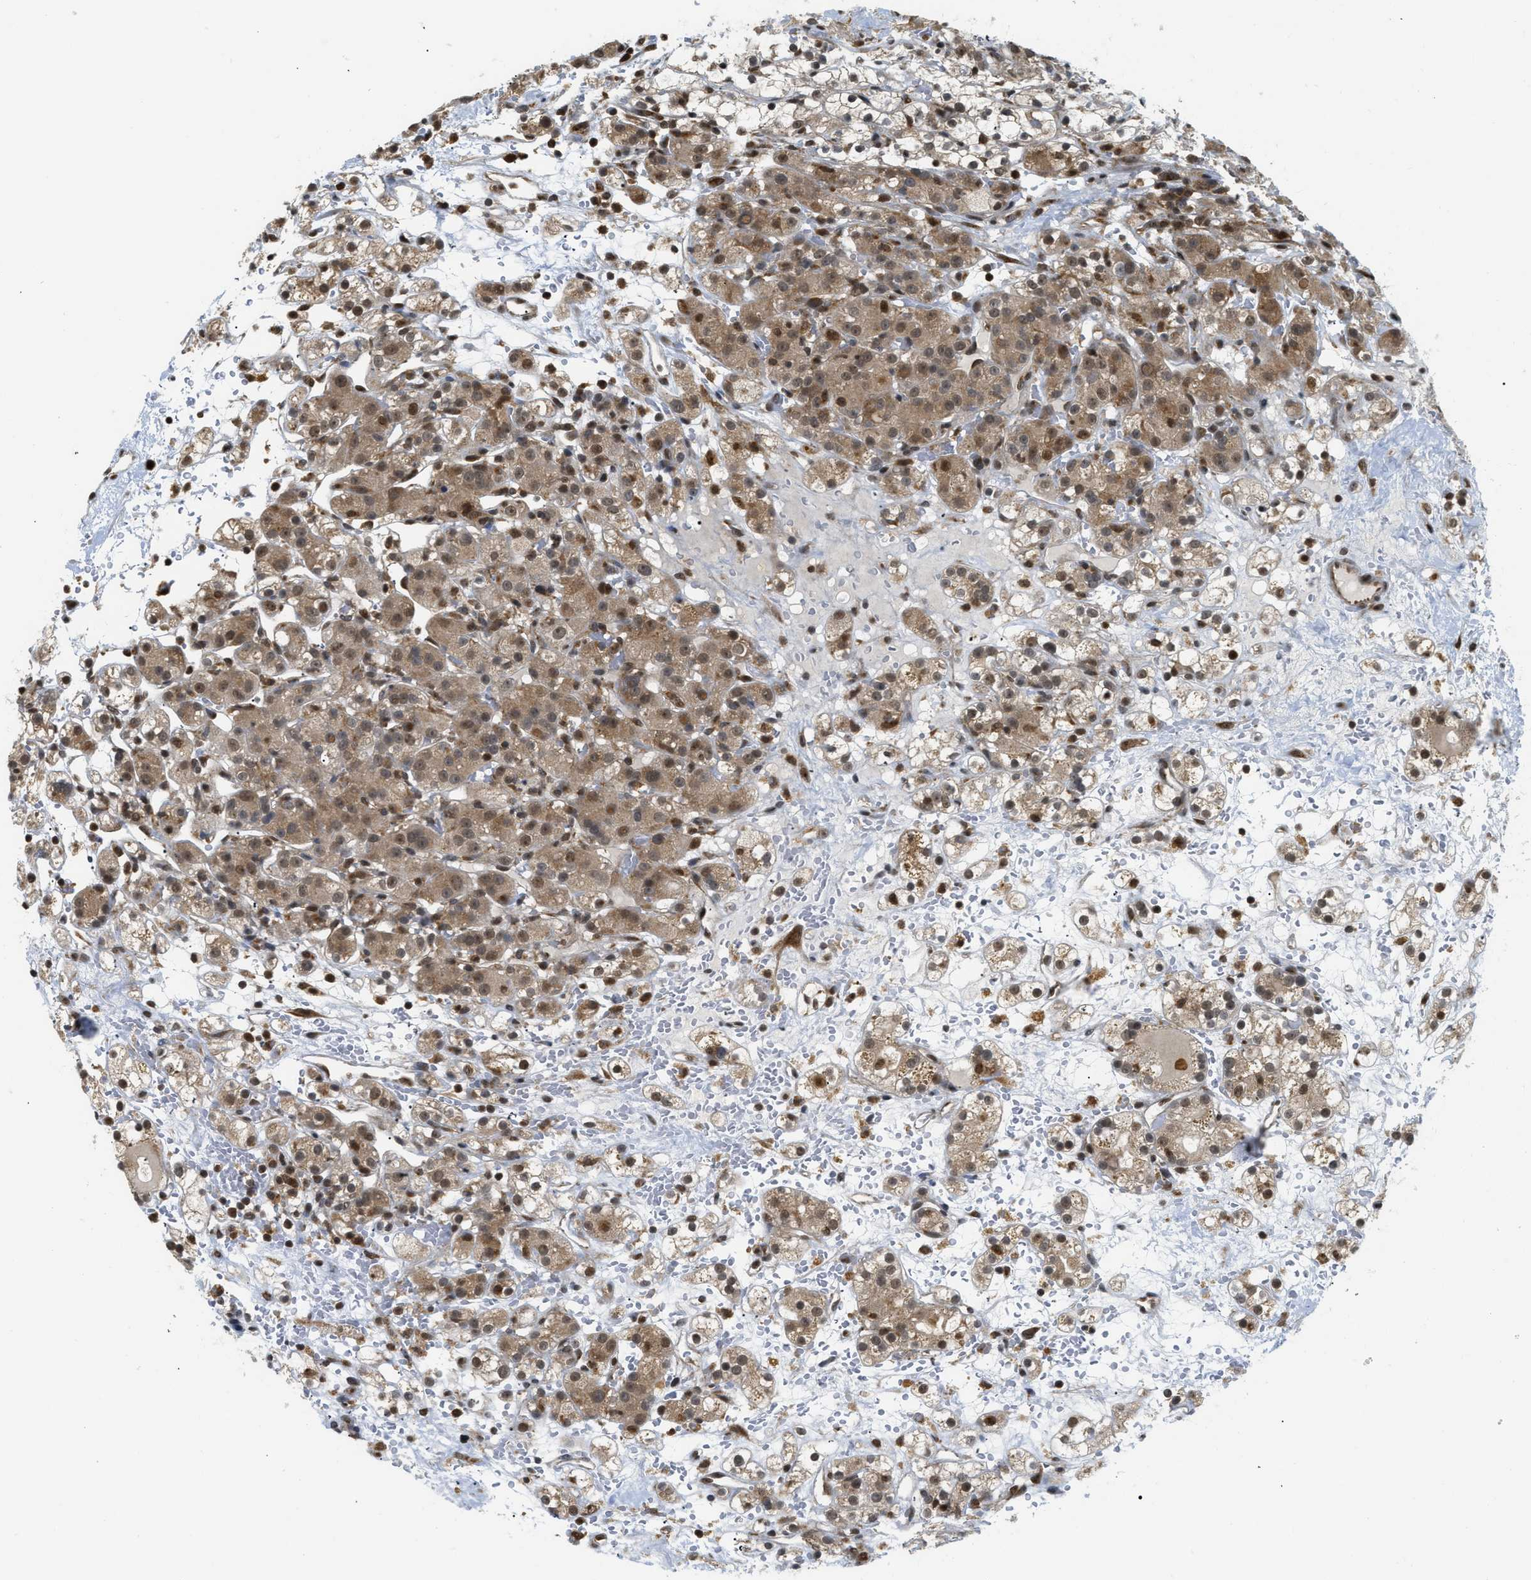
{"staining": {"intensity": "moderate", "quantity": ">75%", "location": "cytoplasmic/membranous,nuclear"}, "tissue": "renal cancer", "cell_type": "Tumor cells", "image_type": "cancer", "snomed": [{"axis": "morphology", "description": "Adenocarcinoma, NOS"}, {"axis": "topography", "description": "Kidney"}], "caption": "A medium amount of moderate cytoplasmic/membranous and nuclear expression is identified in approximately >75% of tumor cells in renal adenocarcinoma tissue.", "gene": "TACC1", "patient": {"sex": "male", "age": 61}}